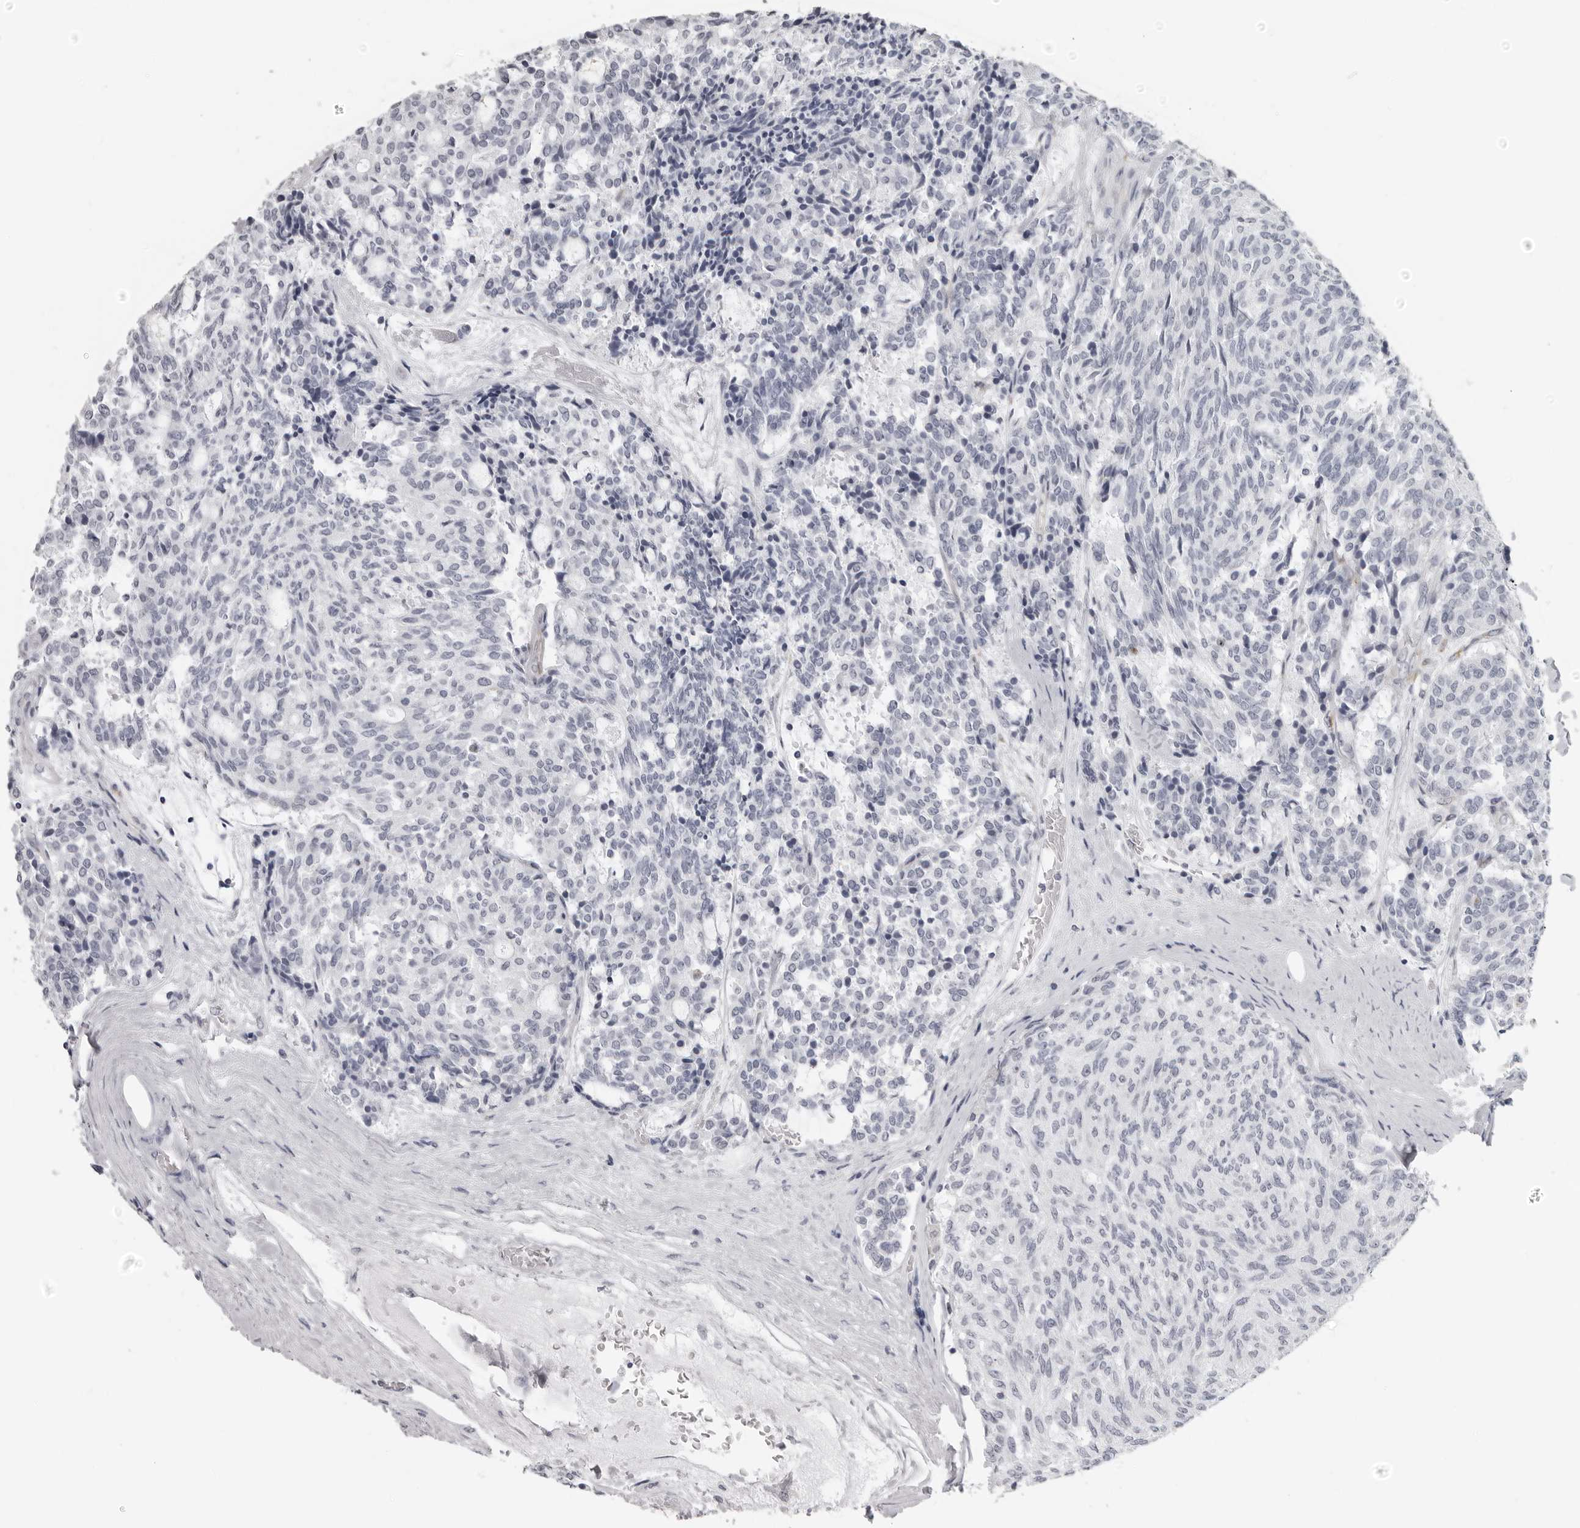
{"staining": {"intensity": "negative", "quantity": "none", "location": "none"}, "tissue": "carcinoid", "cell_type": "Tumor cells", "image_type": "cancer", "snomed": [{"axis": "morphology", "description": "Carcinoid, malignant, NOS"}, {"axis": "topography", "description": "Pancreas"}], "caption": "Image shows no significant protein expression in tumor cells of malignant carcinoid. Nuclei are stained in blue.", "gene": "DNALI1", "patient": {"sex": "female", "age": 54}}